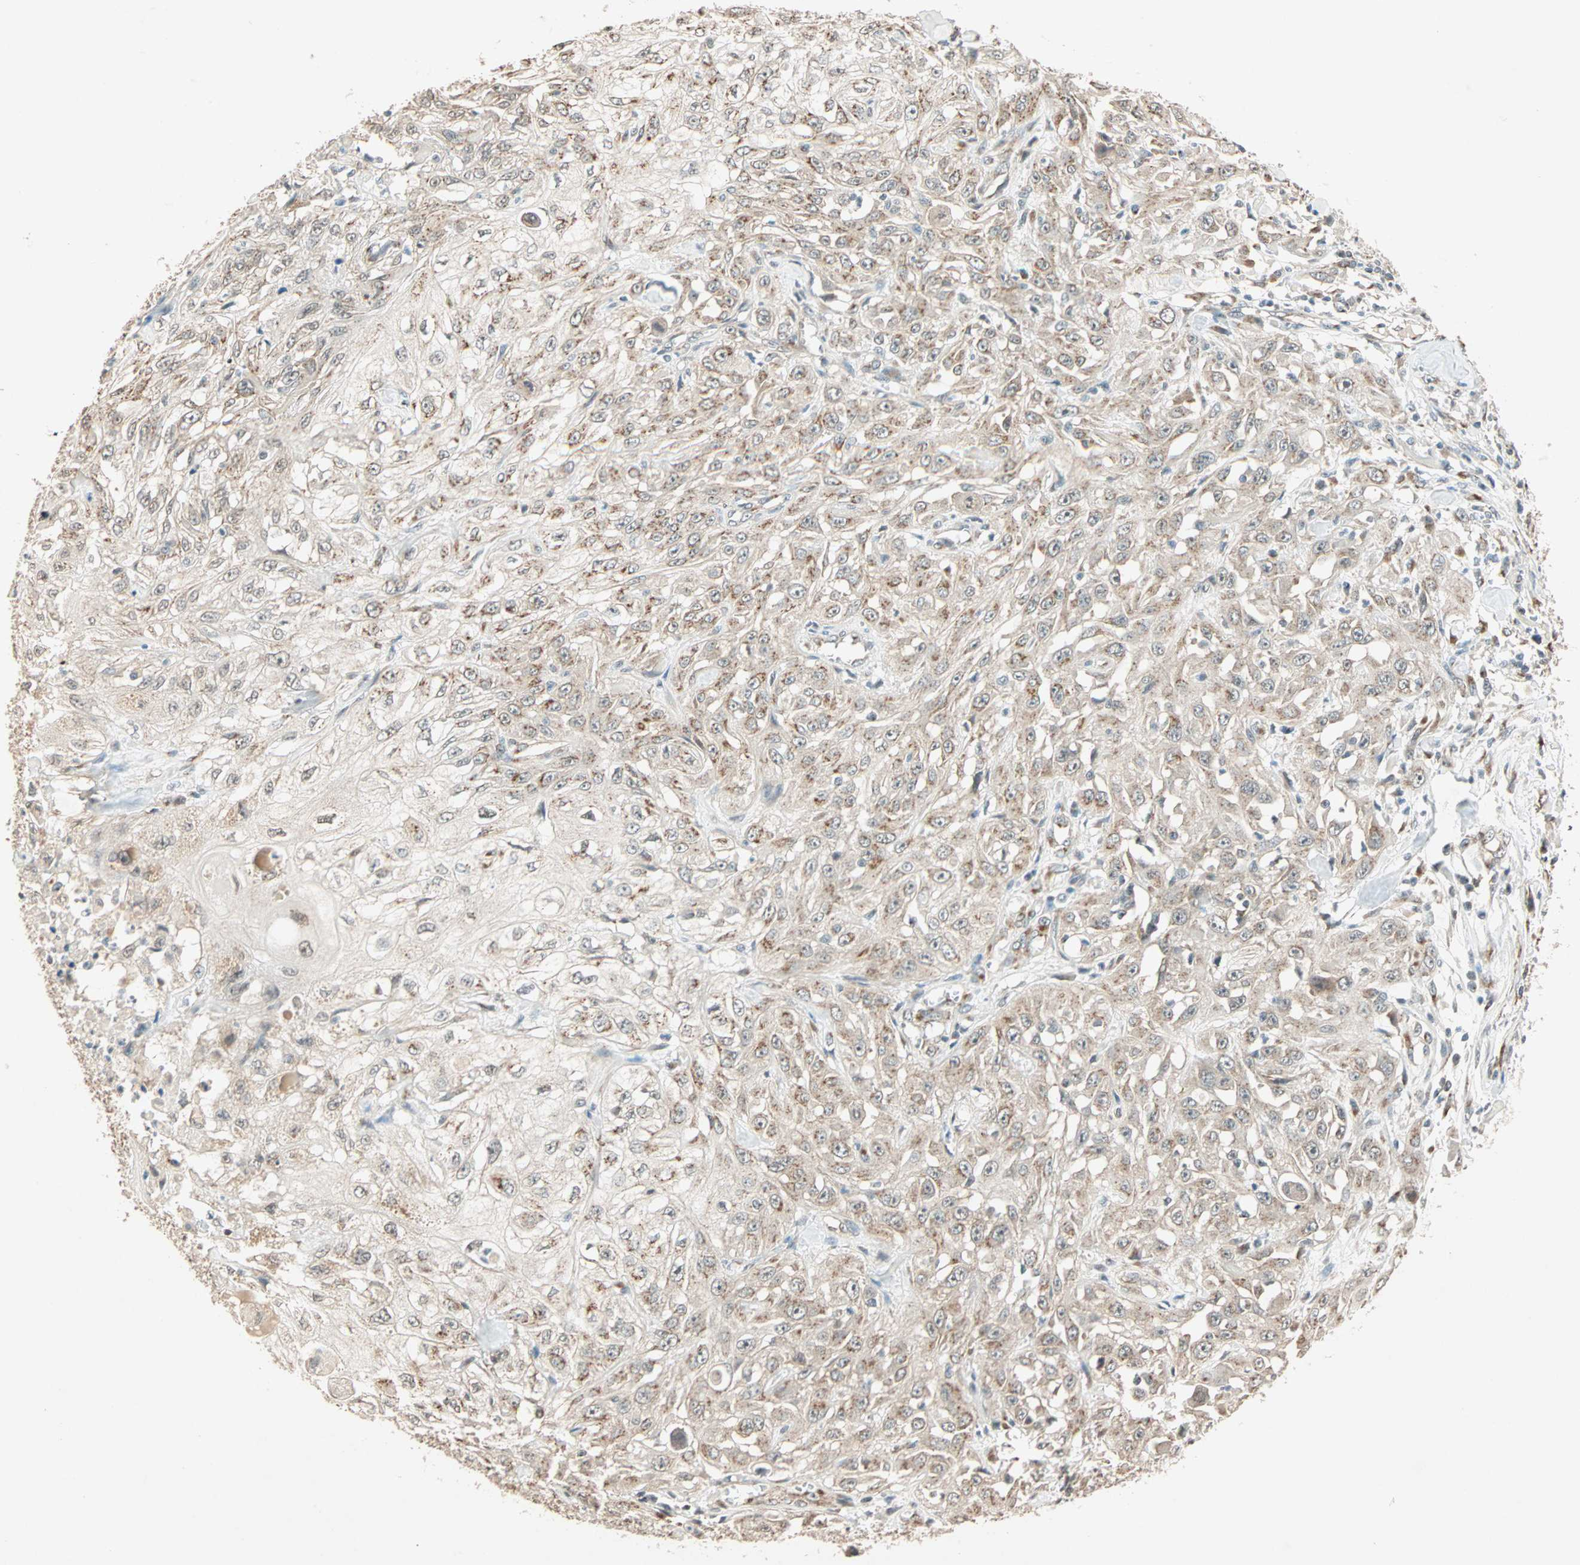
{"staining": {"intensity": "weak", "quantity": "25%-75%", "location": "cytoplasmic/membranous"}, "tissue": "skin cancer", "cell_type": "Tumor cells", "image_type": "cancer", "snomed": [{"axis": "morphology", "description": "Squamous cell carcinoma, NOS"}, {"axis": "morphology", "description": "Squamous cell carcinoma, metastatic, NOS"}, {"axis": "topography", "description": "Skin"}, {"axis": "topography", "description": "Lymph node"}], "caption": "Brown immunohistochemical staining in human skin cancer (metastatic squamous cell carcinoma) exhibits weak cytoplasmic/membranous staining in approximately 25%-75% of tumor cells.", "gene": "PRDM2", "patient": {"sex": "male", "age": 75}}